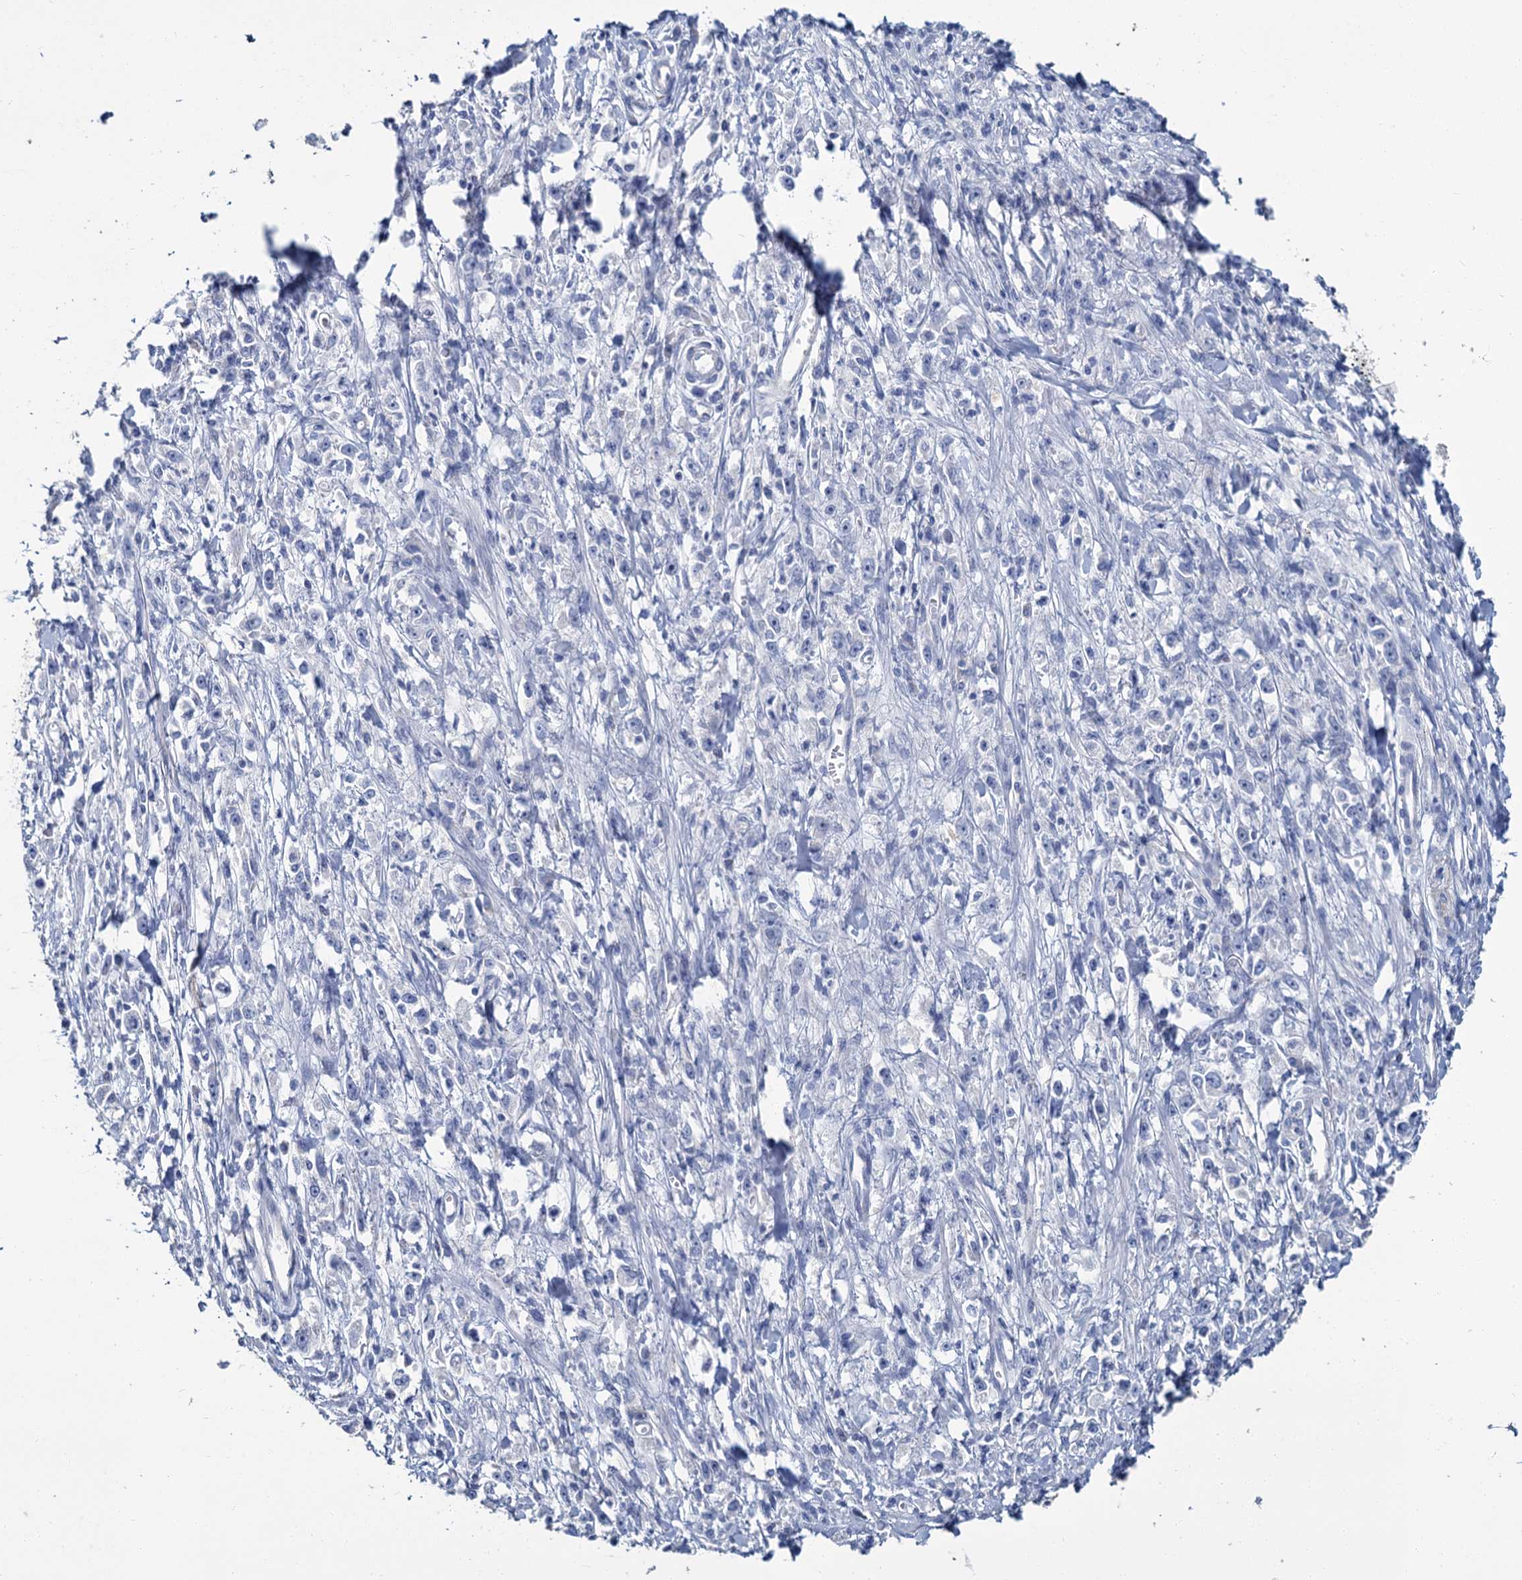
{"staining": {"intensity": "negative", "quantity": "none", "location": "none"}, "tissue": "stomach cancer", "cell_type": "Tumor cells", "image_type": "cancer", "snomed": [{"axis": "morphology", "description": "Adenocarcinoma, NOS"}, {"axis": "topography", "description": "Stomach"}], "caption": "A photomicrograph of stomach cancer stained for a protein displays no brown staining in tumor cells. (Stains: DAB (3,3'-diaminobenzidine) immunohistochemistry with hematoxylin counter stain, Microscopy: brightfield microscopy at high magnification).", "gene": "SNCB", "patient": {"sex": "female", "age": 59}}